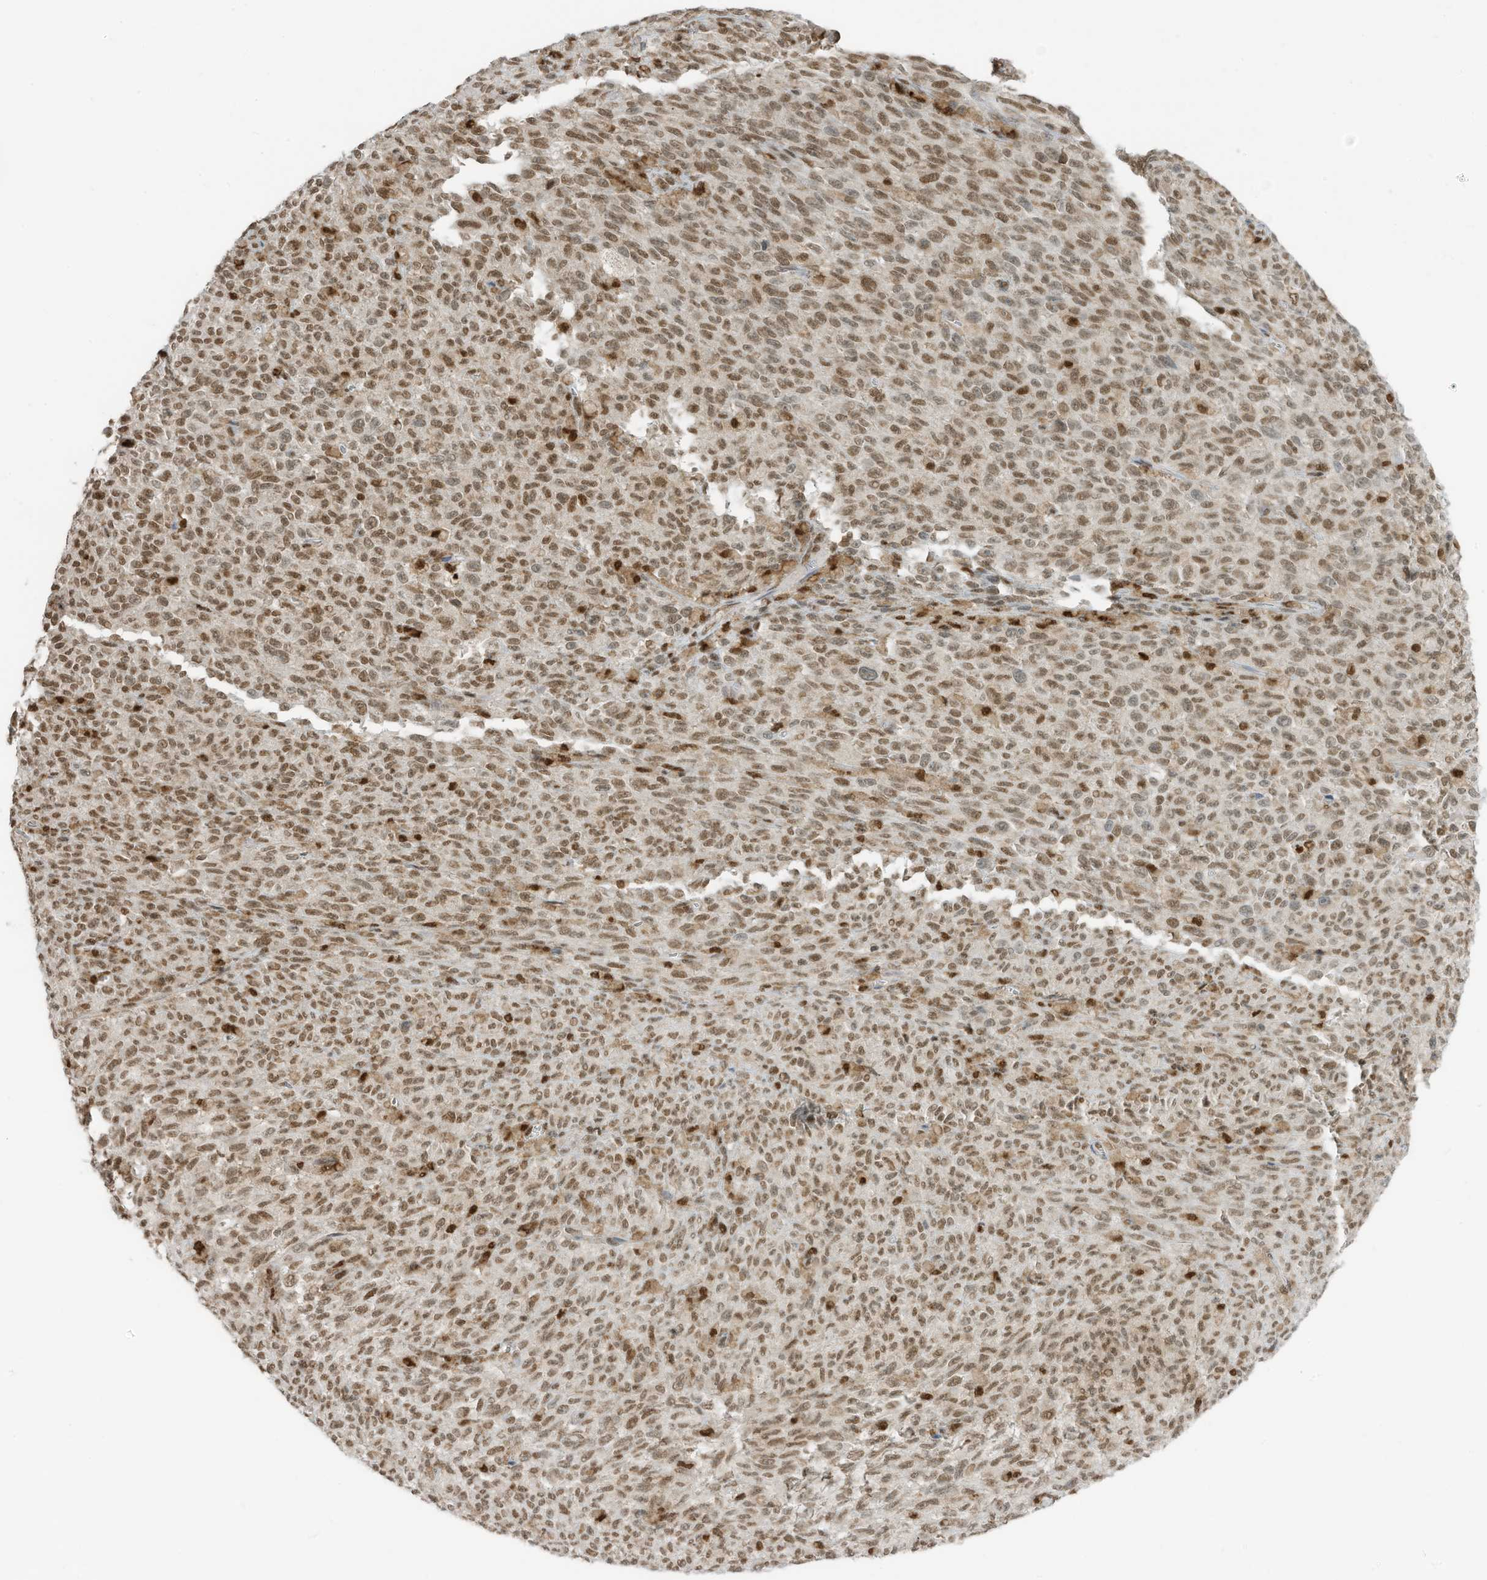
{"staining": {"intensity": "moderate", "quantity": "25%-75%", "location": "nuclear"}, "tissue": "melanoma", "cell_type": "Tumor cells", "image_type": "cancer", "snomed": [{"axis": "morphology", "description": "Malignant melanoma, NOS"}, {"axis": "topography", "description": "Skin"}], "caption": "Melanoma stained with a protein marker shows moderate staining in tumor cells.", "gene": "KPNB1", "patient": {"sex": "female", "age": 82}}